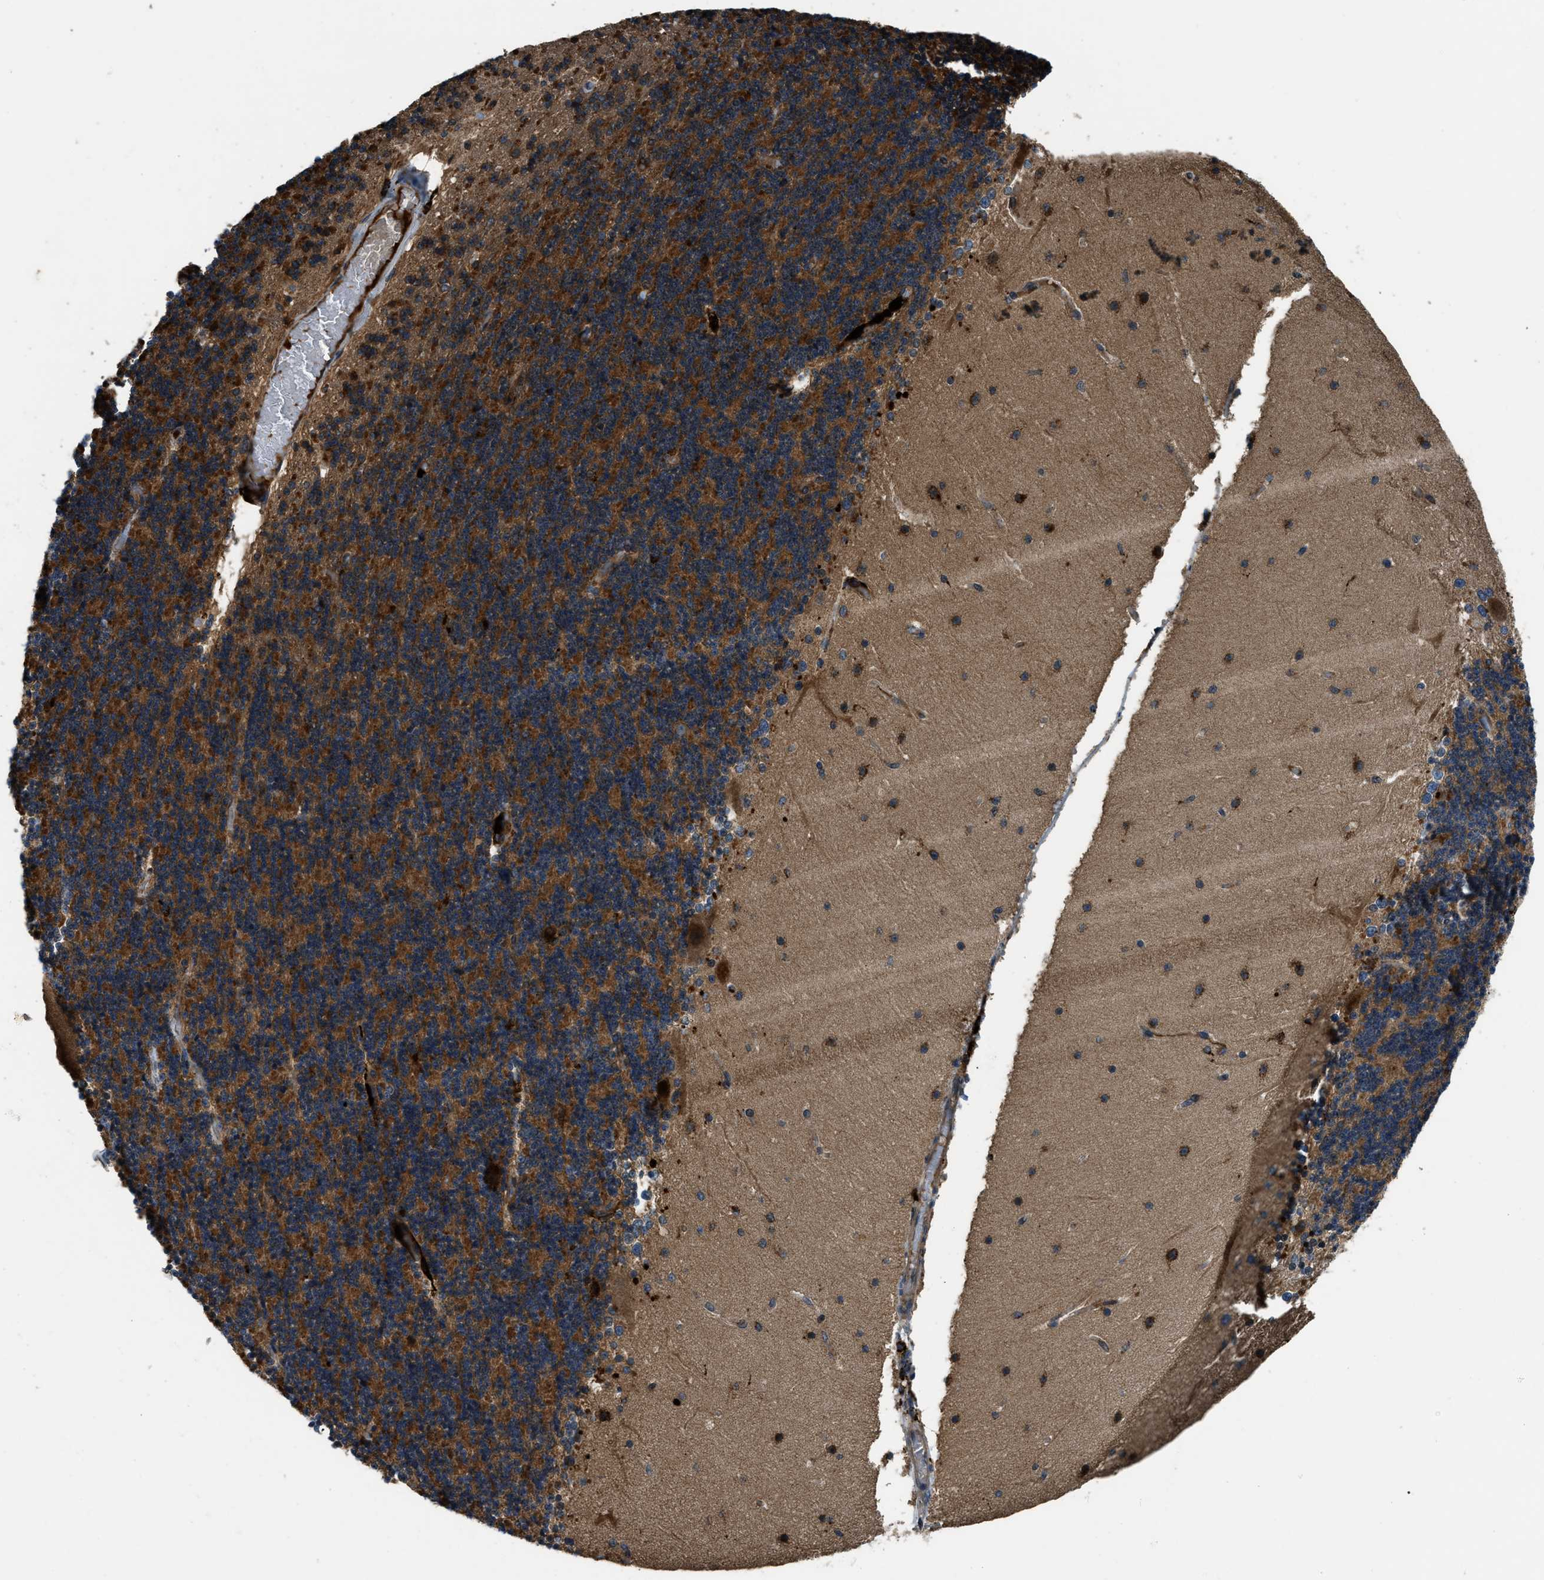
{"staining": {"intensity": "strong", "quantity": "25%-75%", "location": "cytoplasmic/membranous"}, "tissue": "cerebellum", "cell_type": "Cells in granular layer", "image_type": "normal", "snomed": [{"axis": "morphology", "description": "Normal tissue, NOS"}, {"axis": "topography", "description": "Cerebellum"}], "caption": "Cells in granular layer show high levels of strong cytoplasmic/membranous staining in approximately 25%-75% of cells in normal cerebellum. The protein is shown in brown color, while the nuclei are stained blue.", "gene": "GGH", "patient": {"sex": "female", "age": 19}}